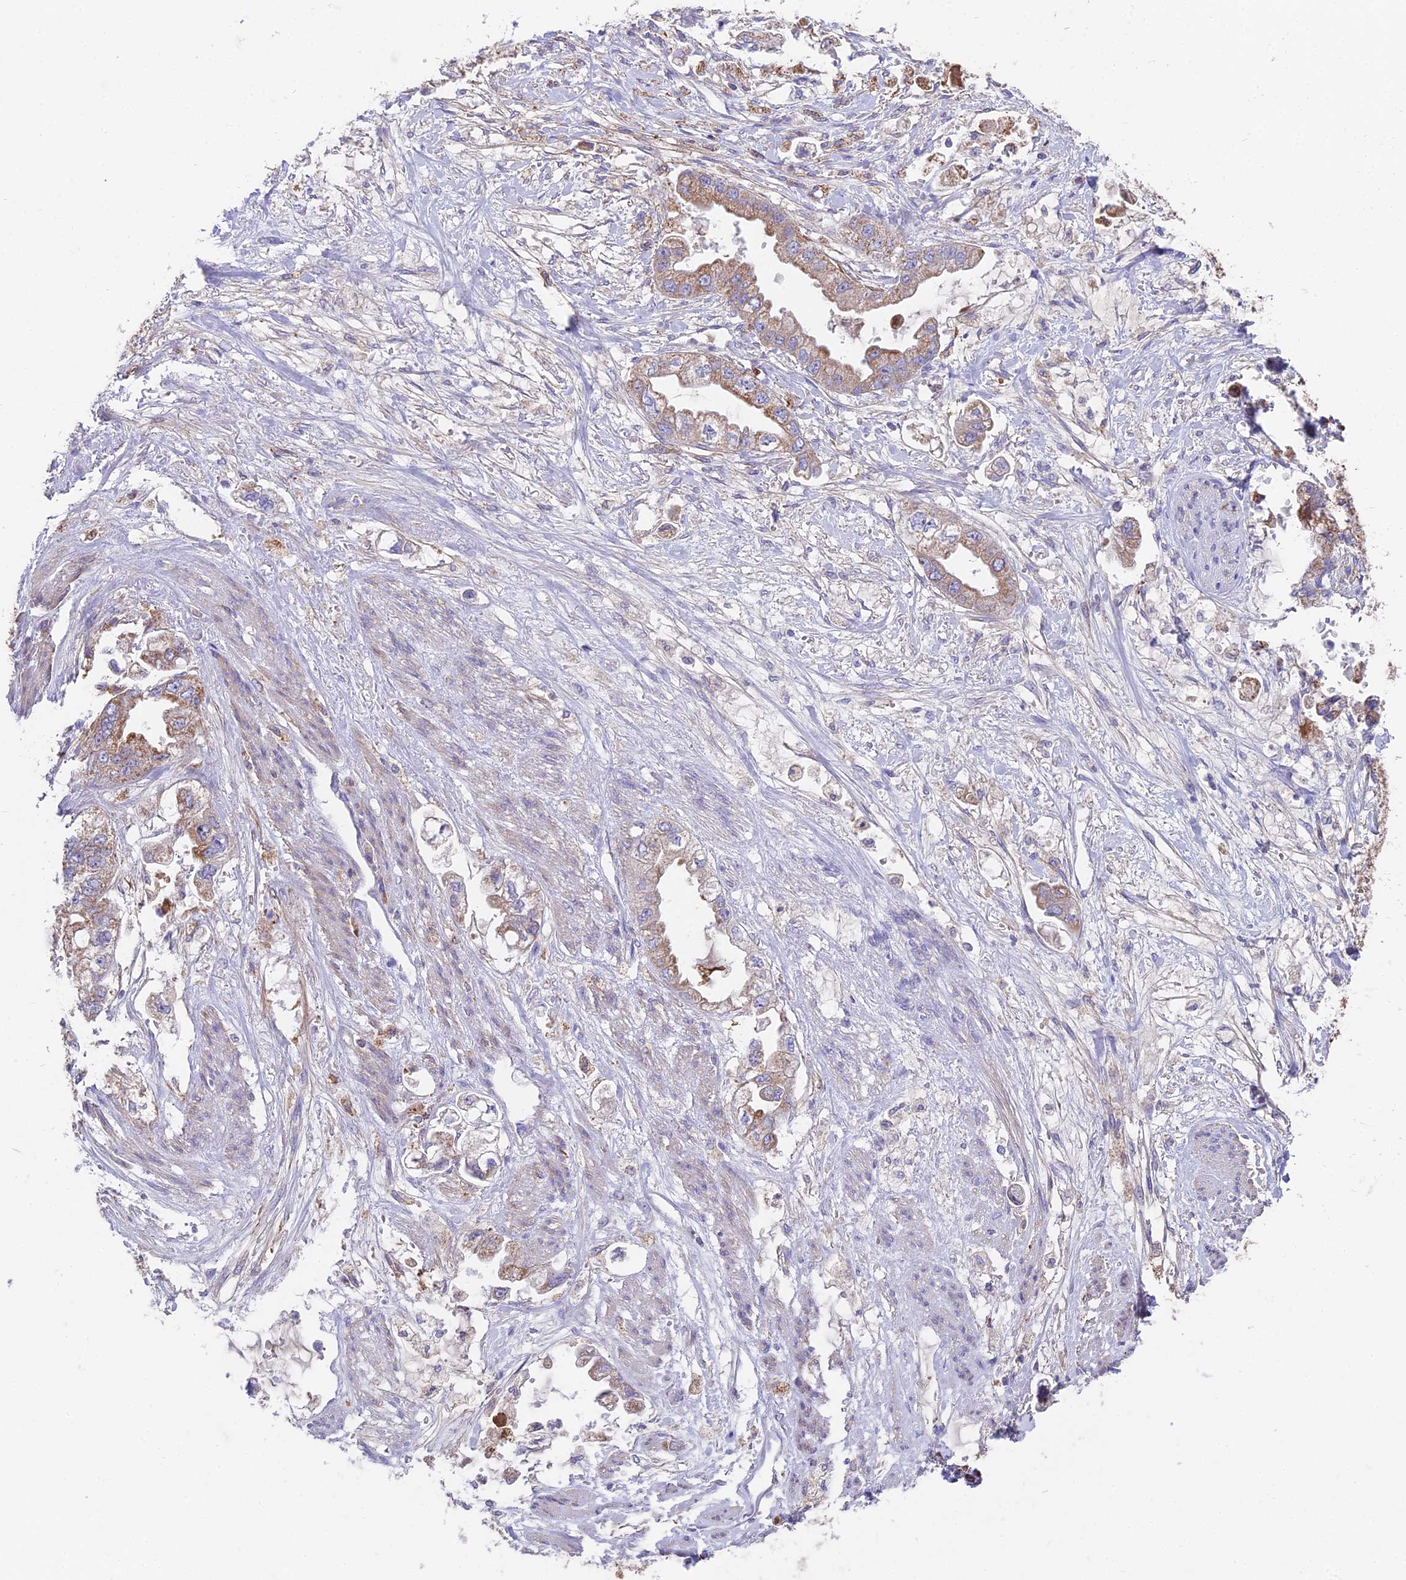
{"staining": {"intensity": "strong", "quantity": ">75%", "location": "cytoplasmic/membranous"}, "tissue": "stomach cancer", "cell_type": "Tumor cells", "image_type": "cancer", "snomed": [{"axis": "morphology", "description": "Adenocarcinoma, NOS"}, {"axis": "topography", "description": "Stomach"}], "caption": "Stomach cancer (adenocarcinoma) was stained to show a protein in brown. There is high levels of strong cytoplasmic/membranous staining in about >75% of tumor cells. (DAB IHC with brightfield microscopy, high magnification).", "gene": "TIGD6", "patient": {"sex": "male", "age": 62}}